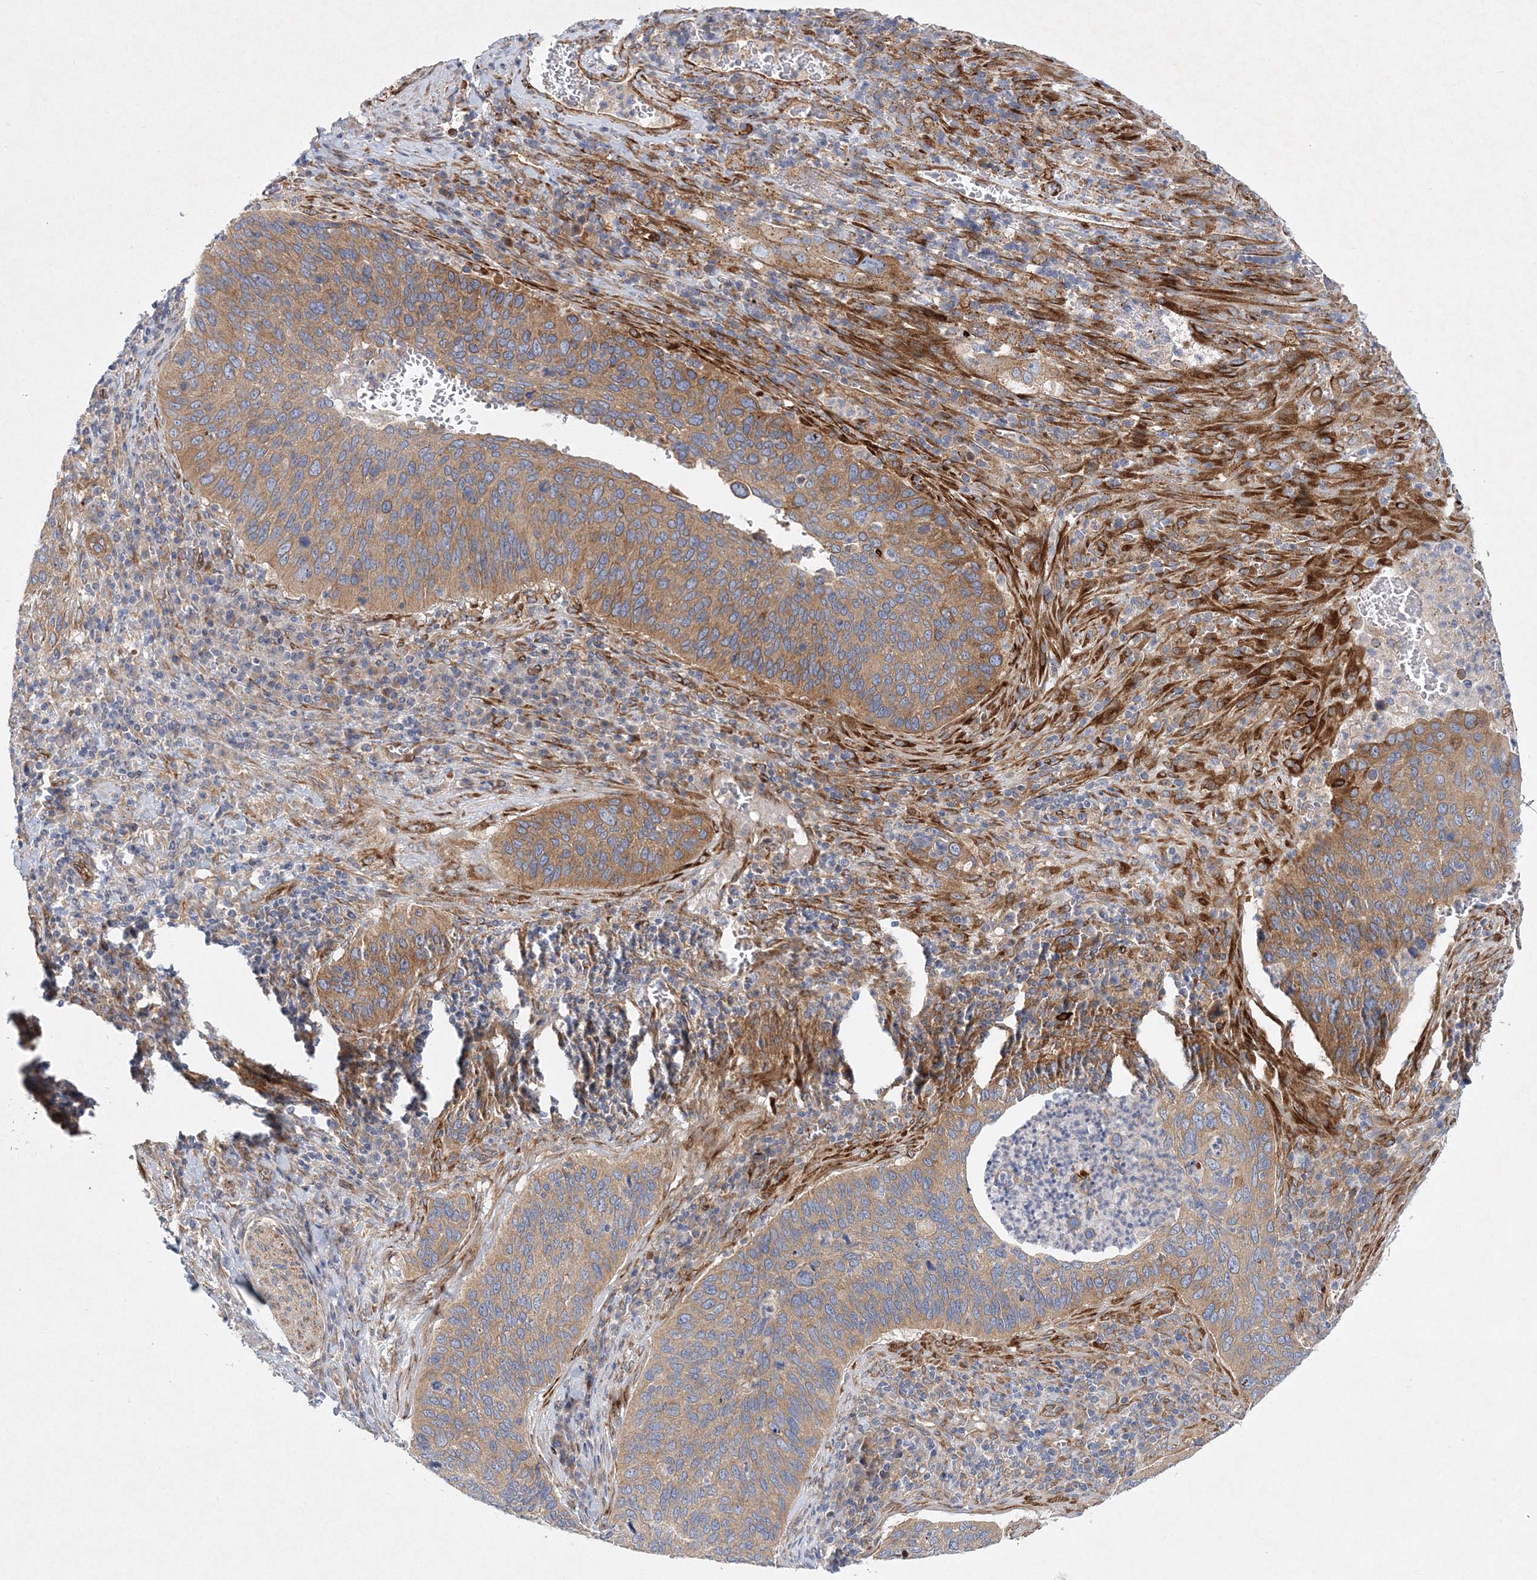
{"staining": {"intensity": "moderate", "quantity": ">75%", "location": "cytoplasmic/membranous"}, "tissue": "cervical cancer", "cell_type": "Tumor cells", "image_type": "cancer", "snomed": [{"axis": "morphology", "description": "Squamous cell carcinoma, NOS"}, {"axis": "topography", "description": "Cervix"}], "caption": "The micrograph demonstrates a brown stain indicating the presence of a protein in the cytoplasmic/membranous of tumor cells in cervical cancer.", "gene": "ZFYVE16", "patient": {"sex": "female", "age": 53}}